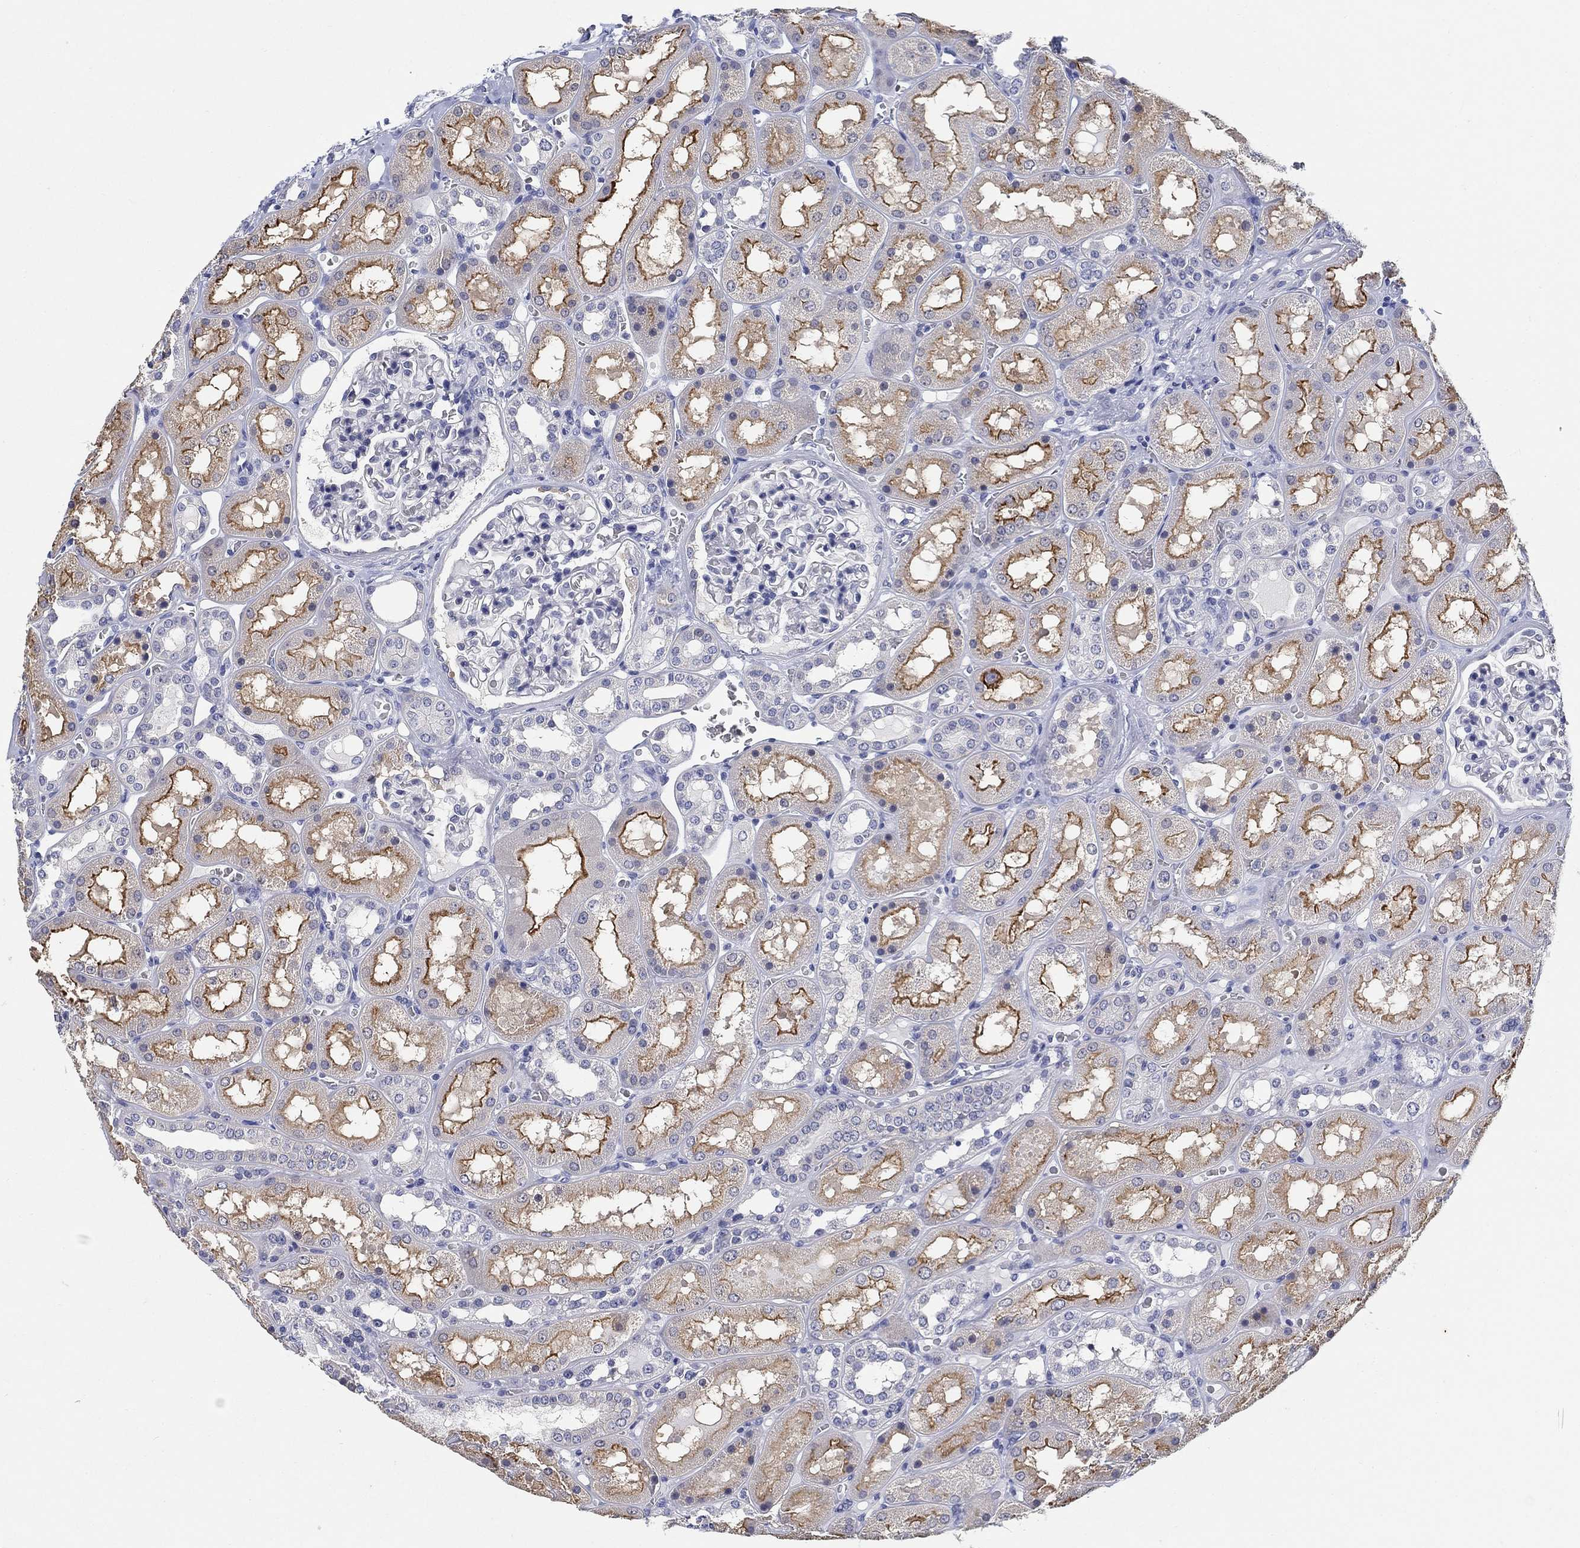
{"staining": {"intensity": "negative", "quantity": "none", "location": "none"}, "tissue": "kidney", "cell_type": "Cells in glomeruli", "image_type": "normal", "snomed": [{"axis": "morphology", "description": "Normal tissue, NOS"}, {"axis": "topography", "description": "Kidney"}], "caption": "High power microscopy photomicrograph of an immunohistochemistry micrograph of benign kidney, revealing no significant positivity in cells in glomeruli. The staining is performed using DAB (3,3'-diaminobenzidine) brown chromogen with nuclei counter-stained in using hematoxylin.", "gene": "CLUL1", "patient": {"sex": "male", "age": 73}}